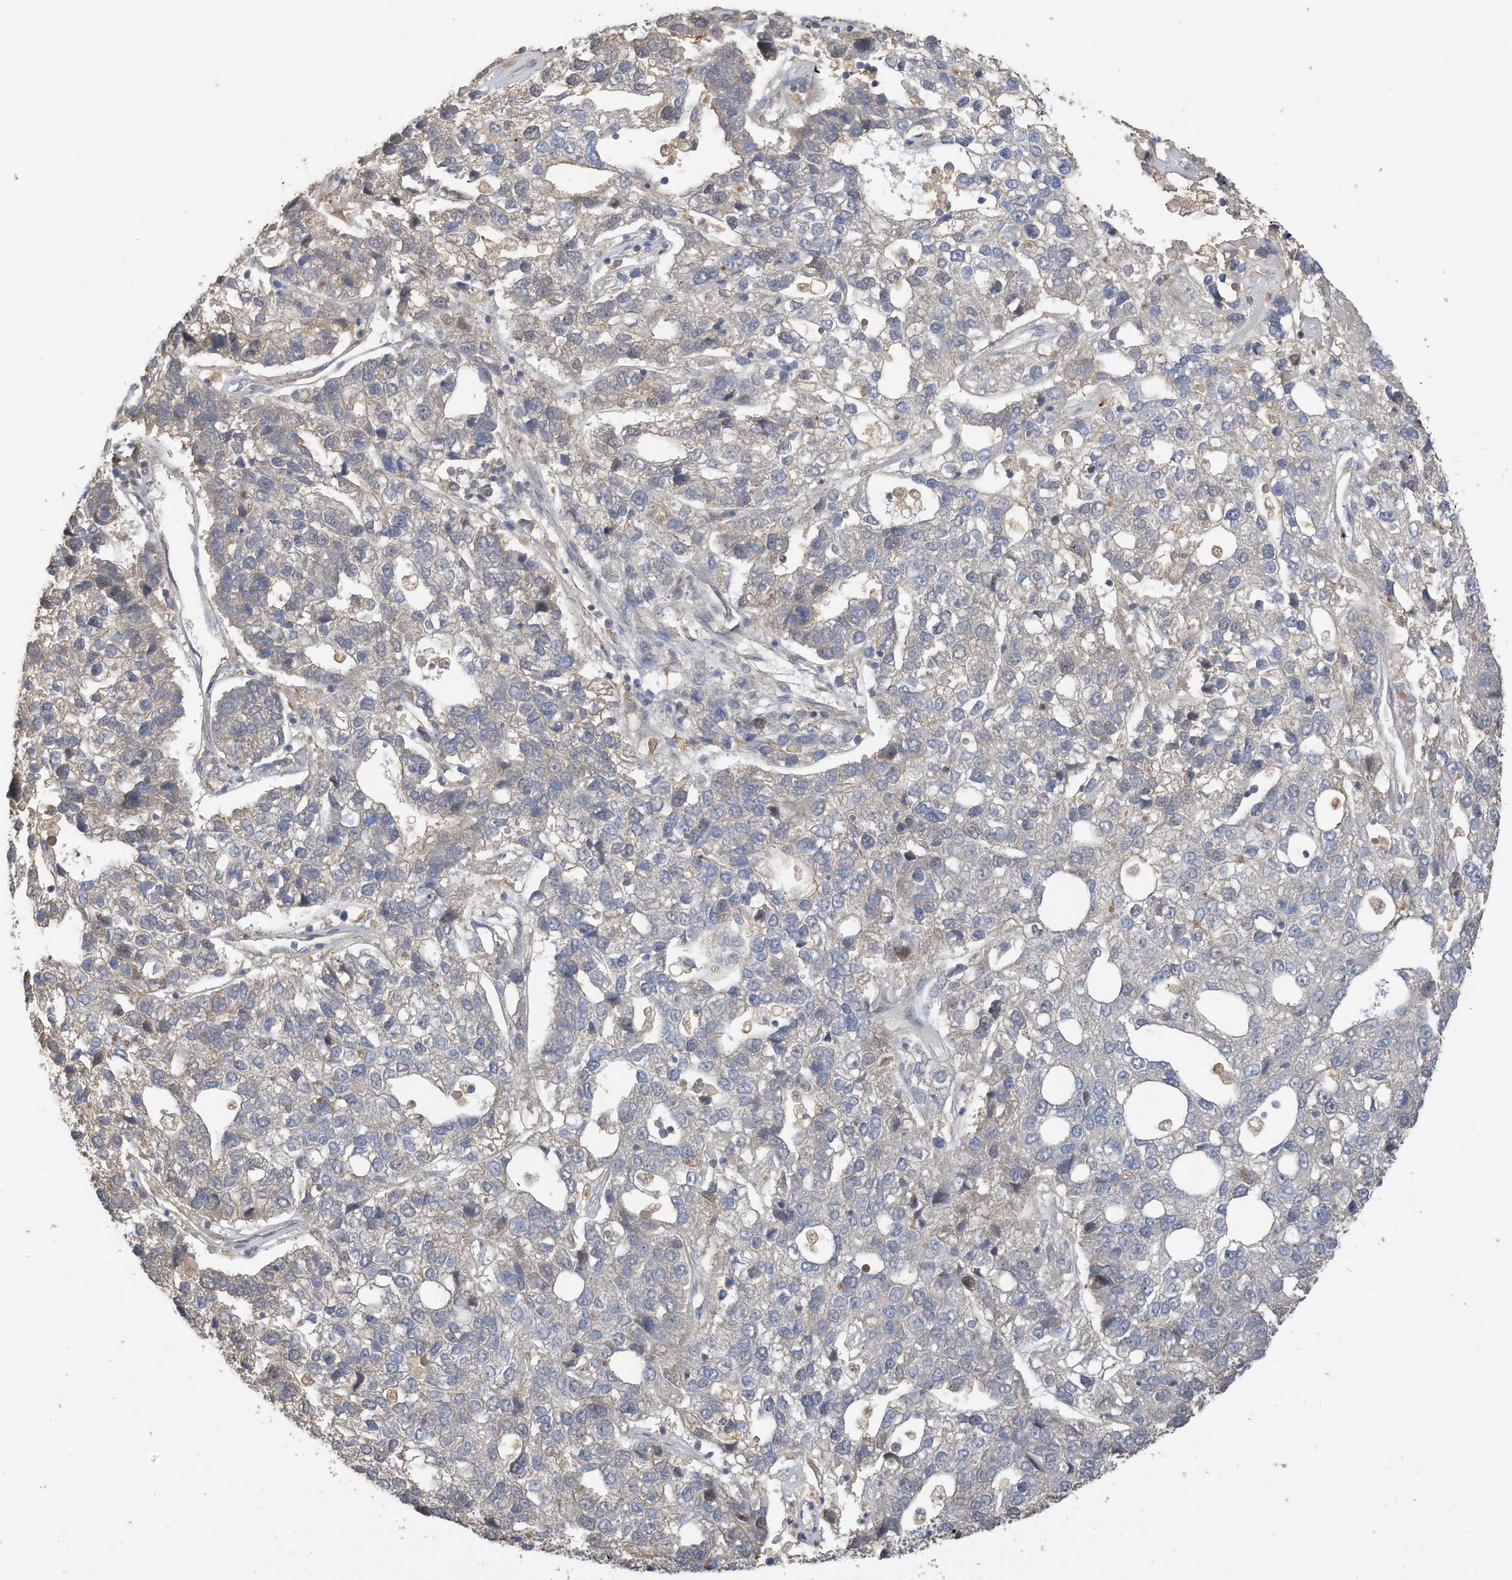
{"staining": {"intensity": "negative", "quantity": "none", "location": "none"}, "tissue": "pancreatic cancer", "cell_type": "Tumor cells", "image_type": "cancer", "snomed": [{"axis": "morphology", "description": "Adenocarcinoma, NOS"}, {"axis": "topography", "description": "Pancreas"}], "caption": "Human pancreatic cancer stained for a protein using immunohistochemistry reveals no positivity in tumor cells.", "gene": "REC8", "patient": {"sex": "female", "age": 61}}